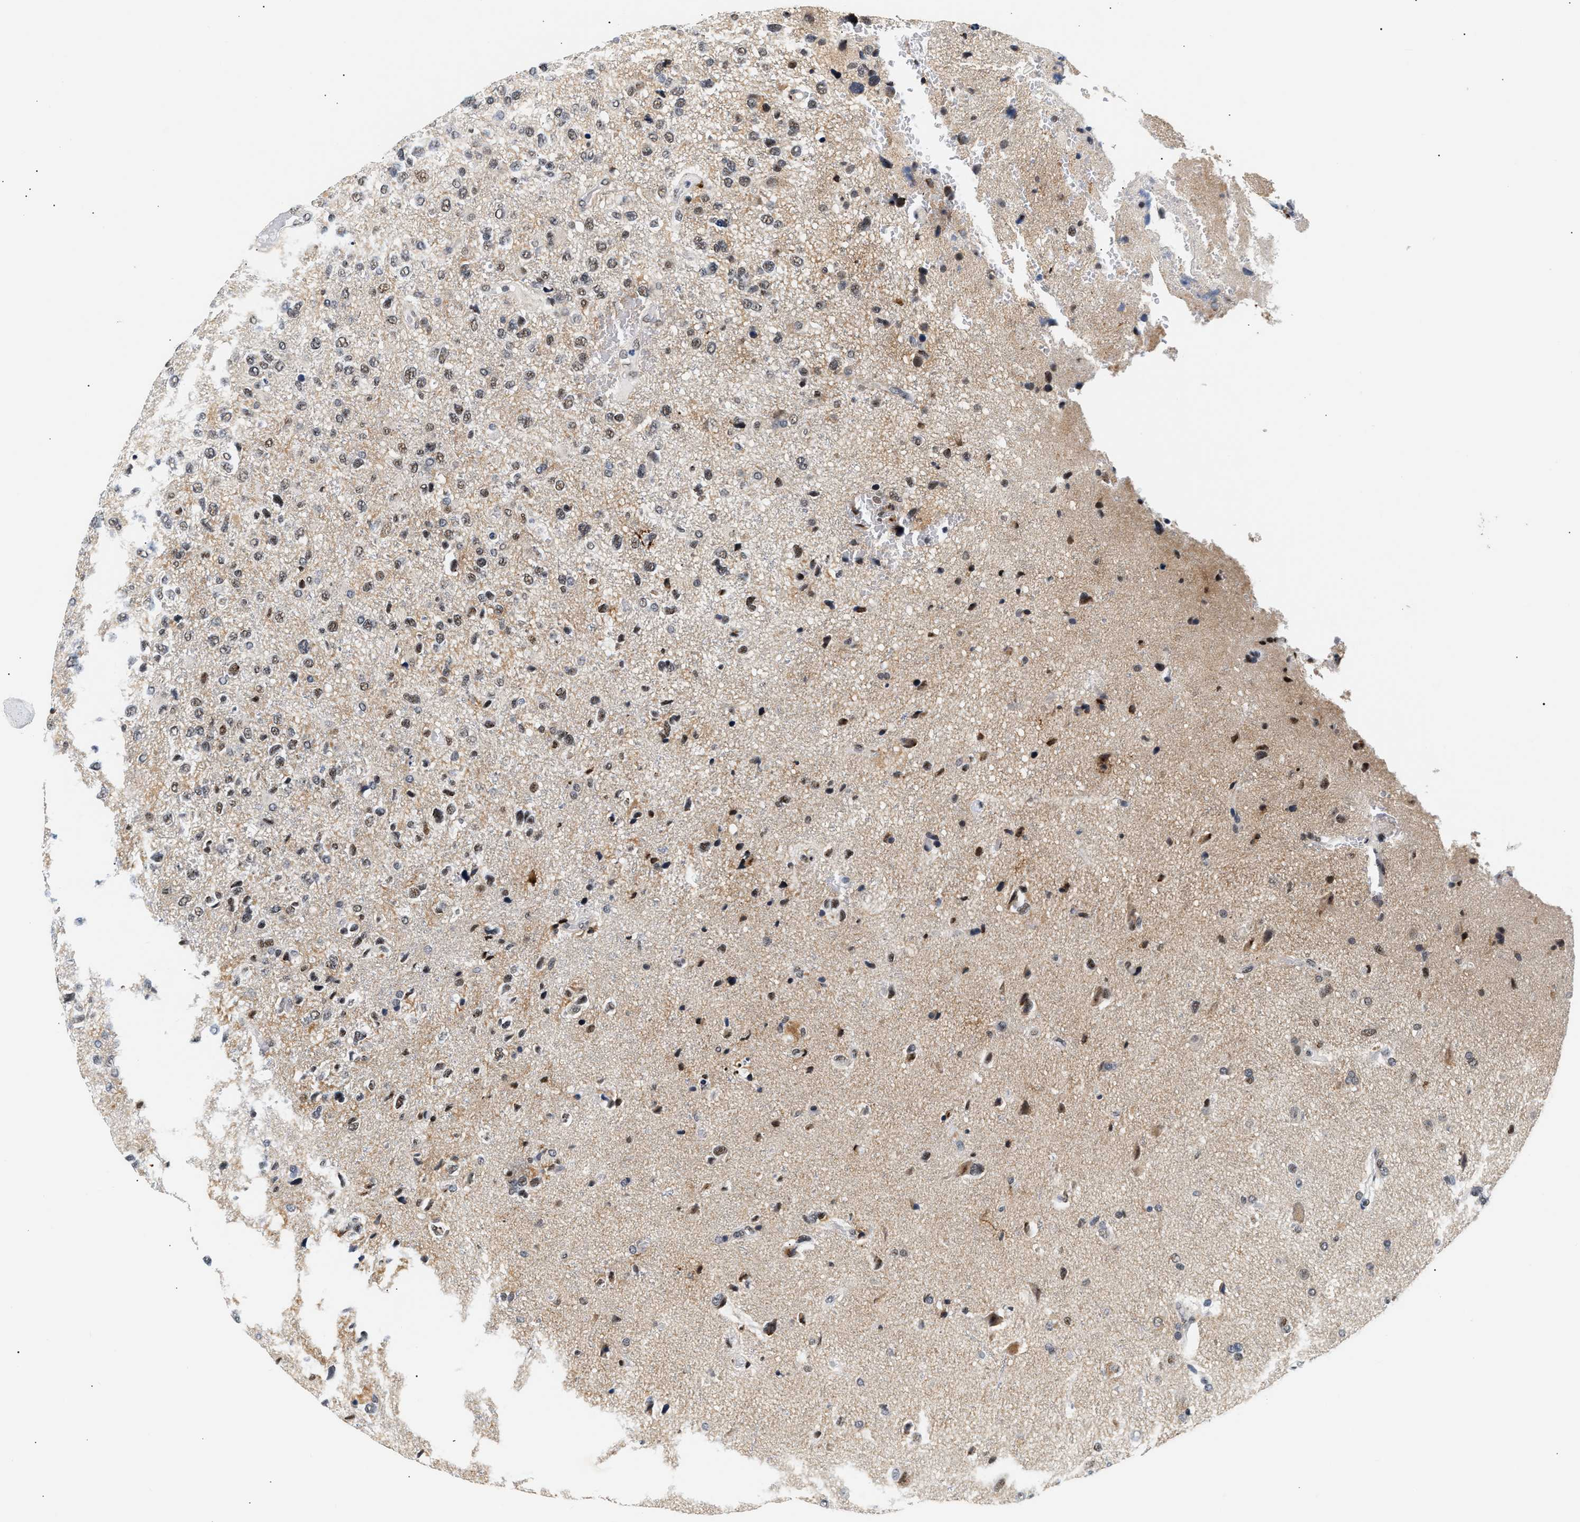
{"staining": {"intensity": "weak", "quantity": "25%-75%", "location": "nuclear"}, "tissue": "glioma", "cell_type": "Tumor cells", "image_type": "cancer", "snomed": [{"axis": "morphology", "description": "Glioma, malignant, High grade"}, {"axis": "topography", "description": "Brain"}], "caption": "Brown immunohistochemical staining in malignant glioma (high-grade) displays weak nuclear expression in approximately 25%-75% of tumor cells.", "gene": "THOC1", "patient": {"sex": "female", "age": 58}}